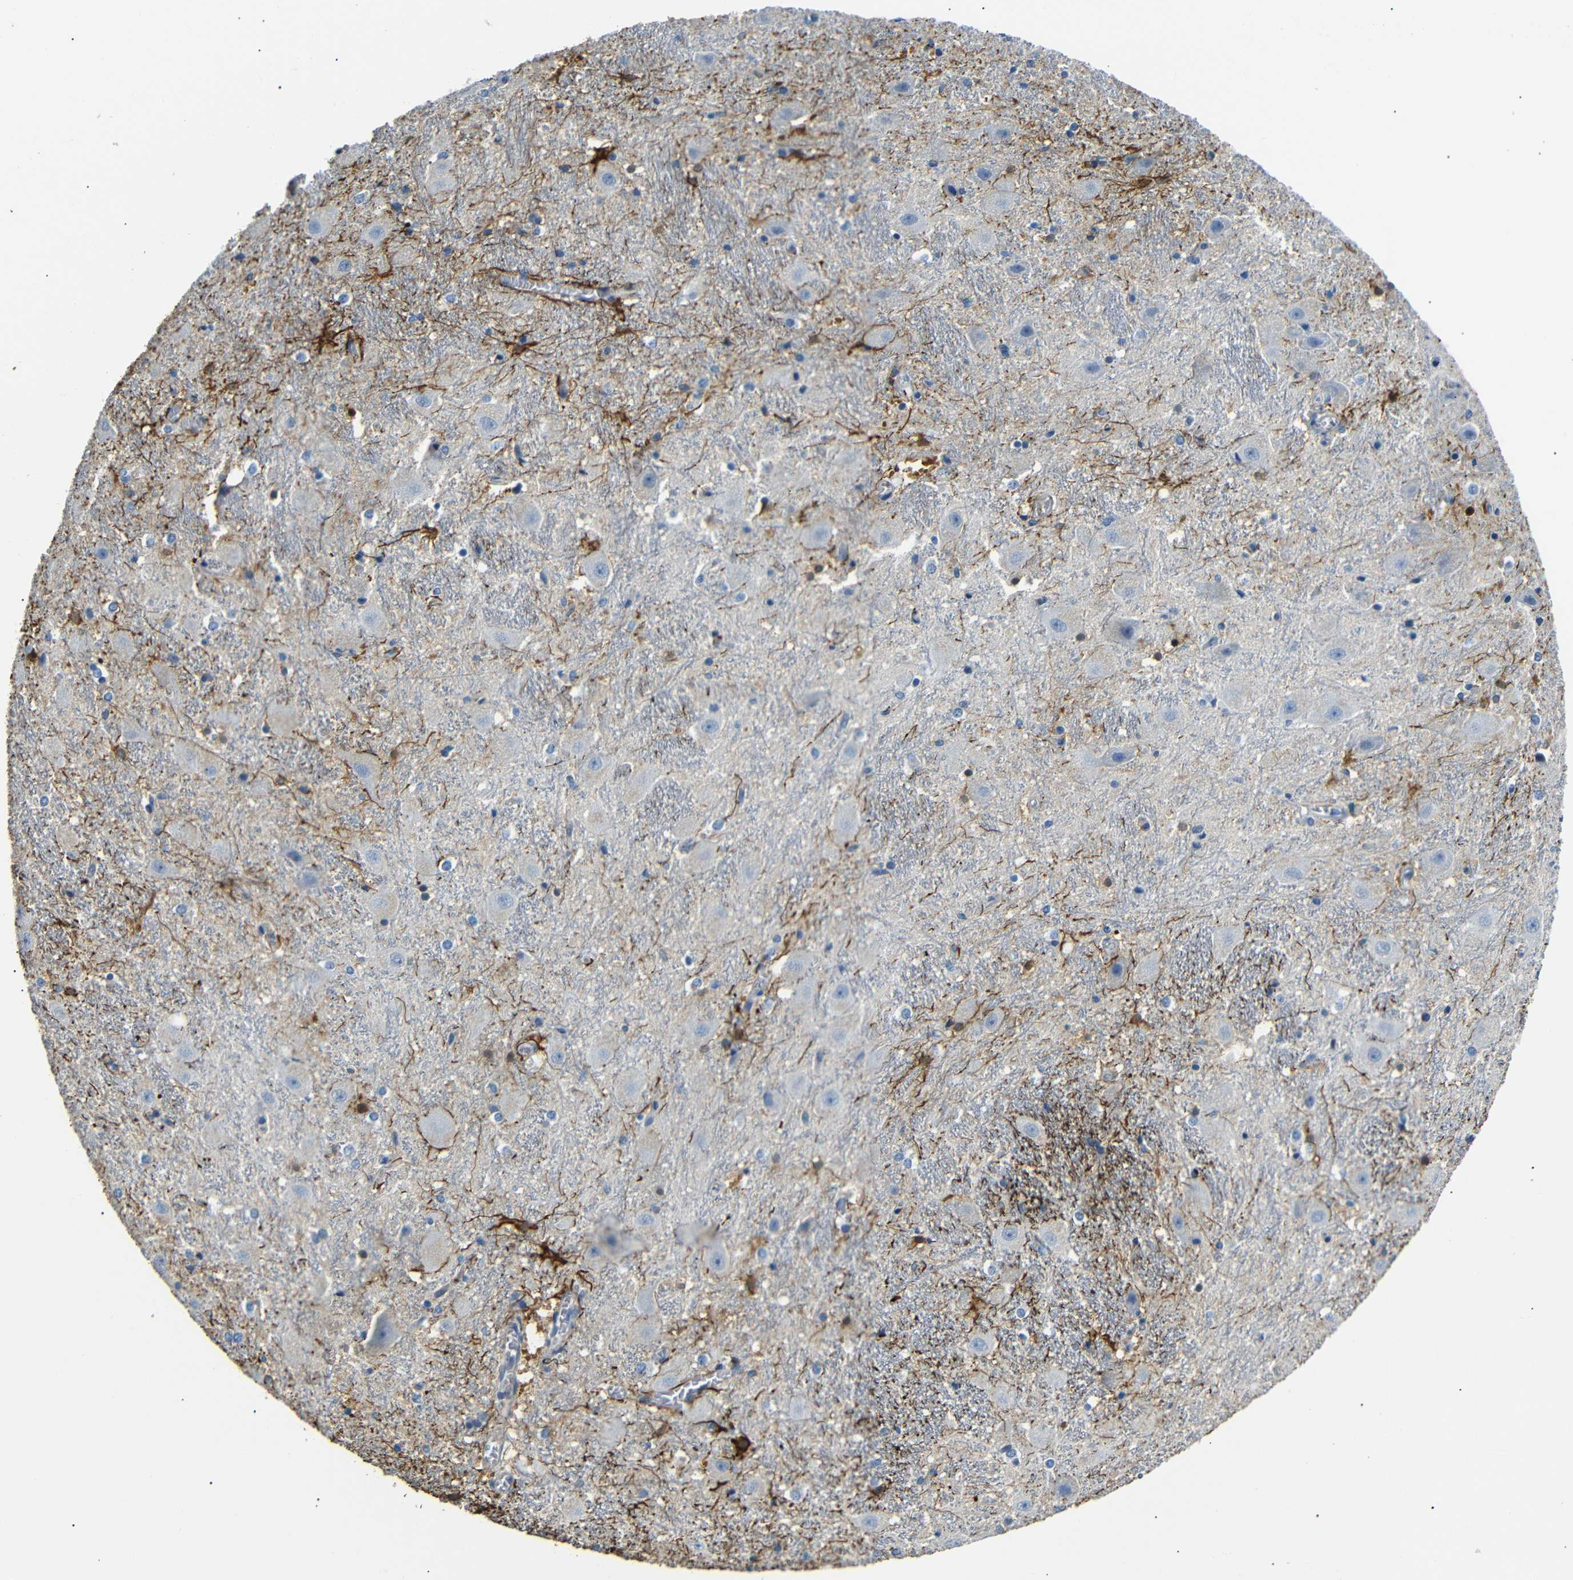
{"staining": {"intensity": "strong", "quantity": "<25%", "location": "cytoplasmic/membranous"}, "tissue": "hippocampus", "cell_type": "Glial cells", "image_type": "normal", "snomed": [{"axis": "morphology", "description": "Normal tissue, NOS"}, {"axis": "topography", "description": "Hippocampus"}], "caption": "Glial cells show strong cytoplasmic/membranous staining in about <25% of cells in benign hippocampus.", "gene": "TAFA1", "patient": {"sex": "female", "age": 19}}